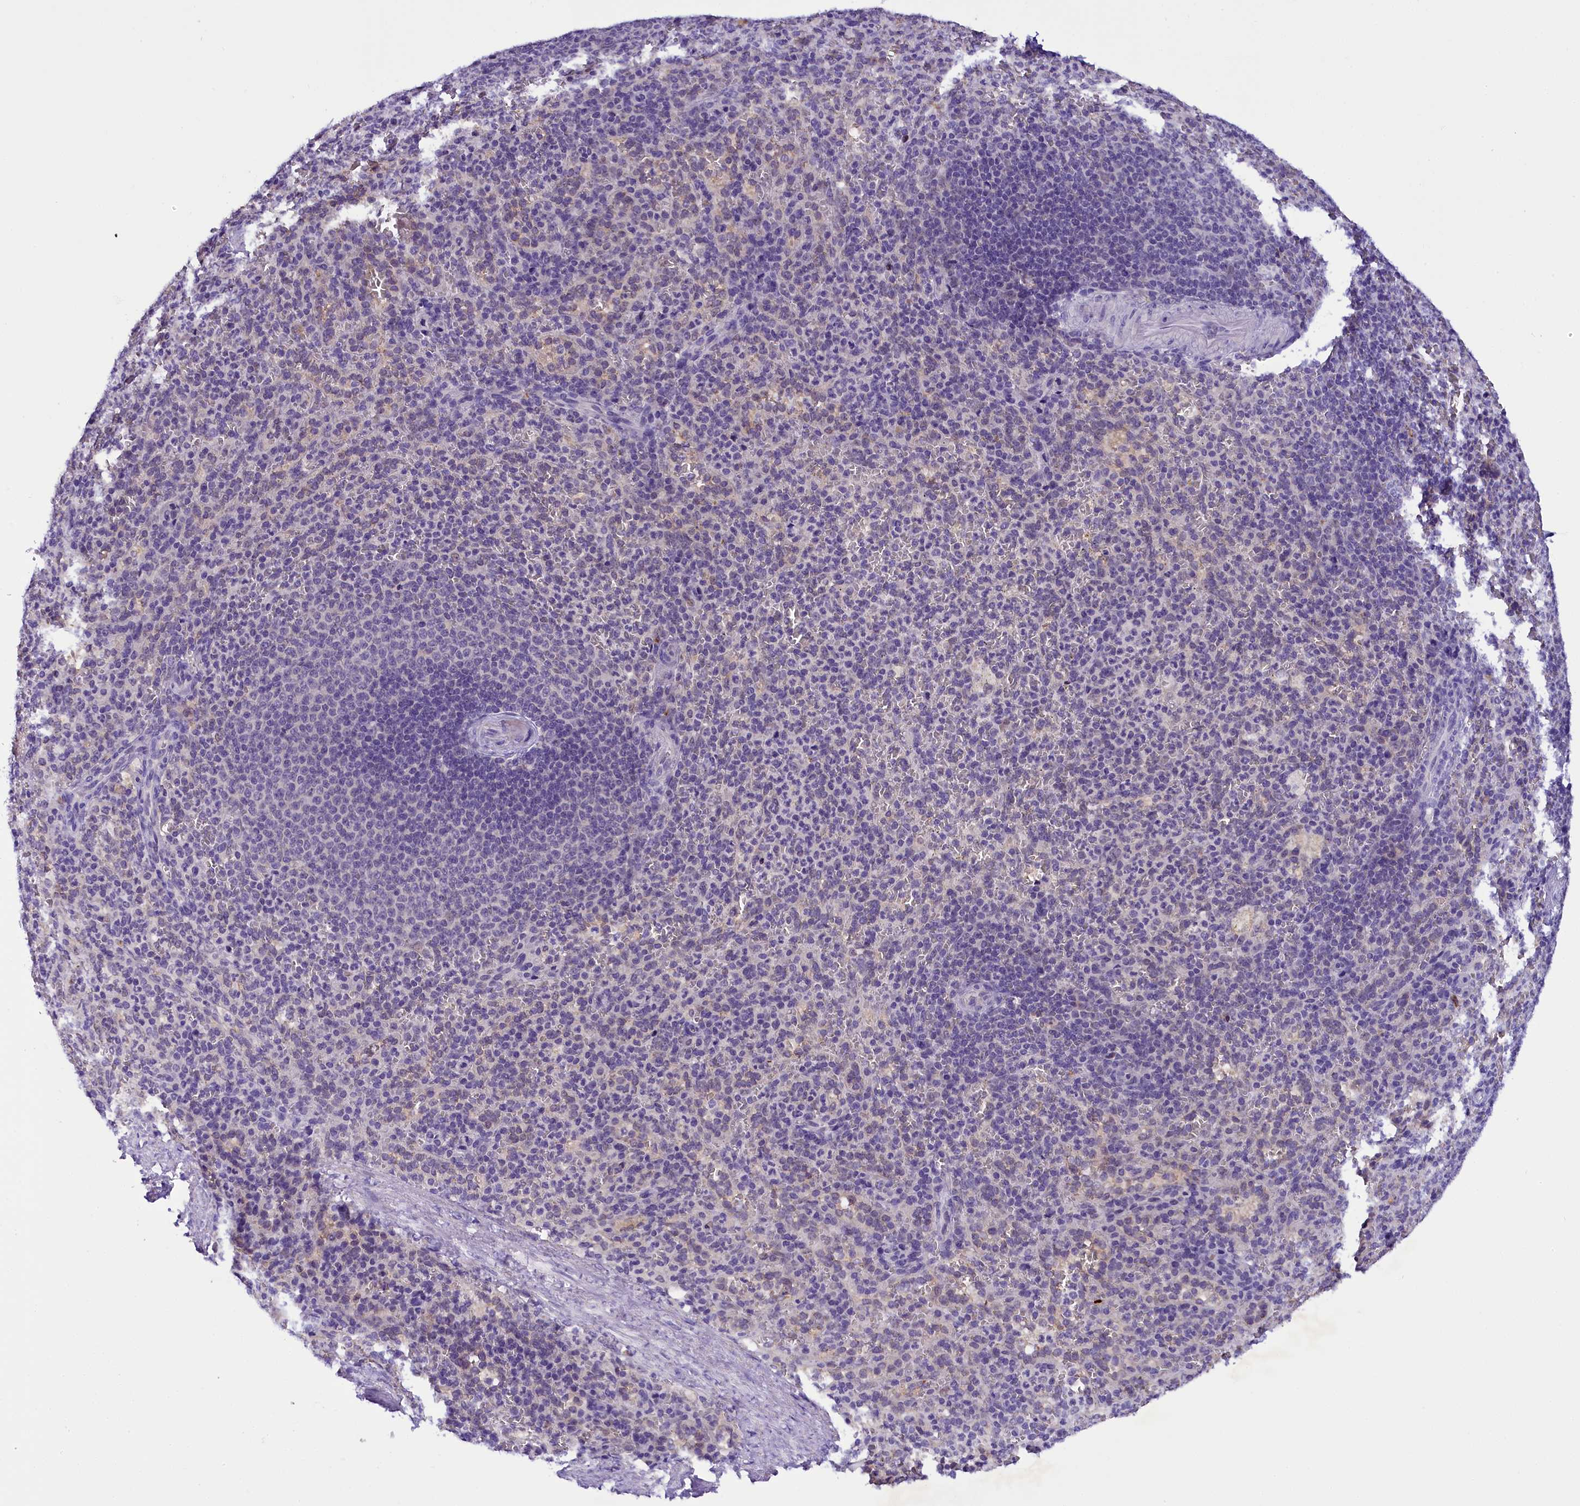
{"staining": {"intensity": "negative", "quantity": "none", "location": "none"}, "tissue": "spleen", "cell_type": "Cells in red pulp", "image_type": "normal", "snomed": [{"axis": "morphology", "description": "Normal tissue, NOS"}, {"axis": "topography", "description": "Spleen"}], "caption": "High magnification brightfield microscopy of benign spleen stained with DAB (3,3'-diaminobenzidine) (brown) and counterstained with hematoxylin (blue): cells in red pulp show no significant staining. (DAB (3,3'-diaminobenzidine) IHC visualized using brightfield microscopy, high magnification).", "gene": "IQCN", "patient": {"sex": "female", "age": 21}}